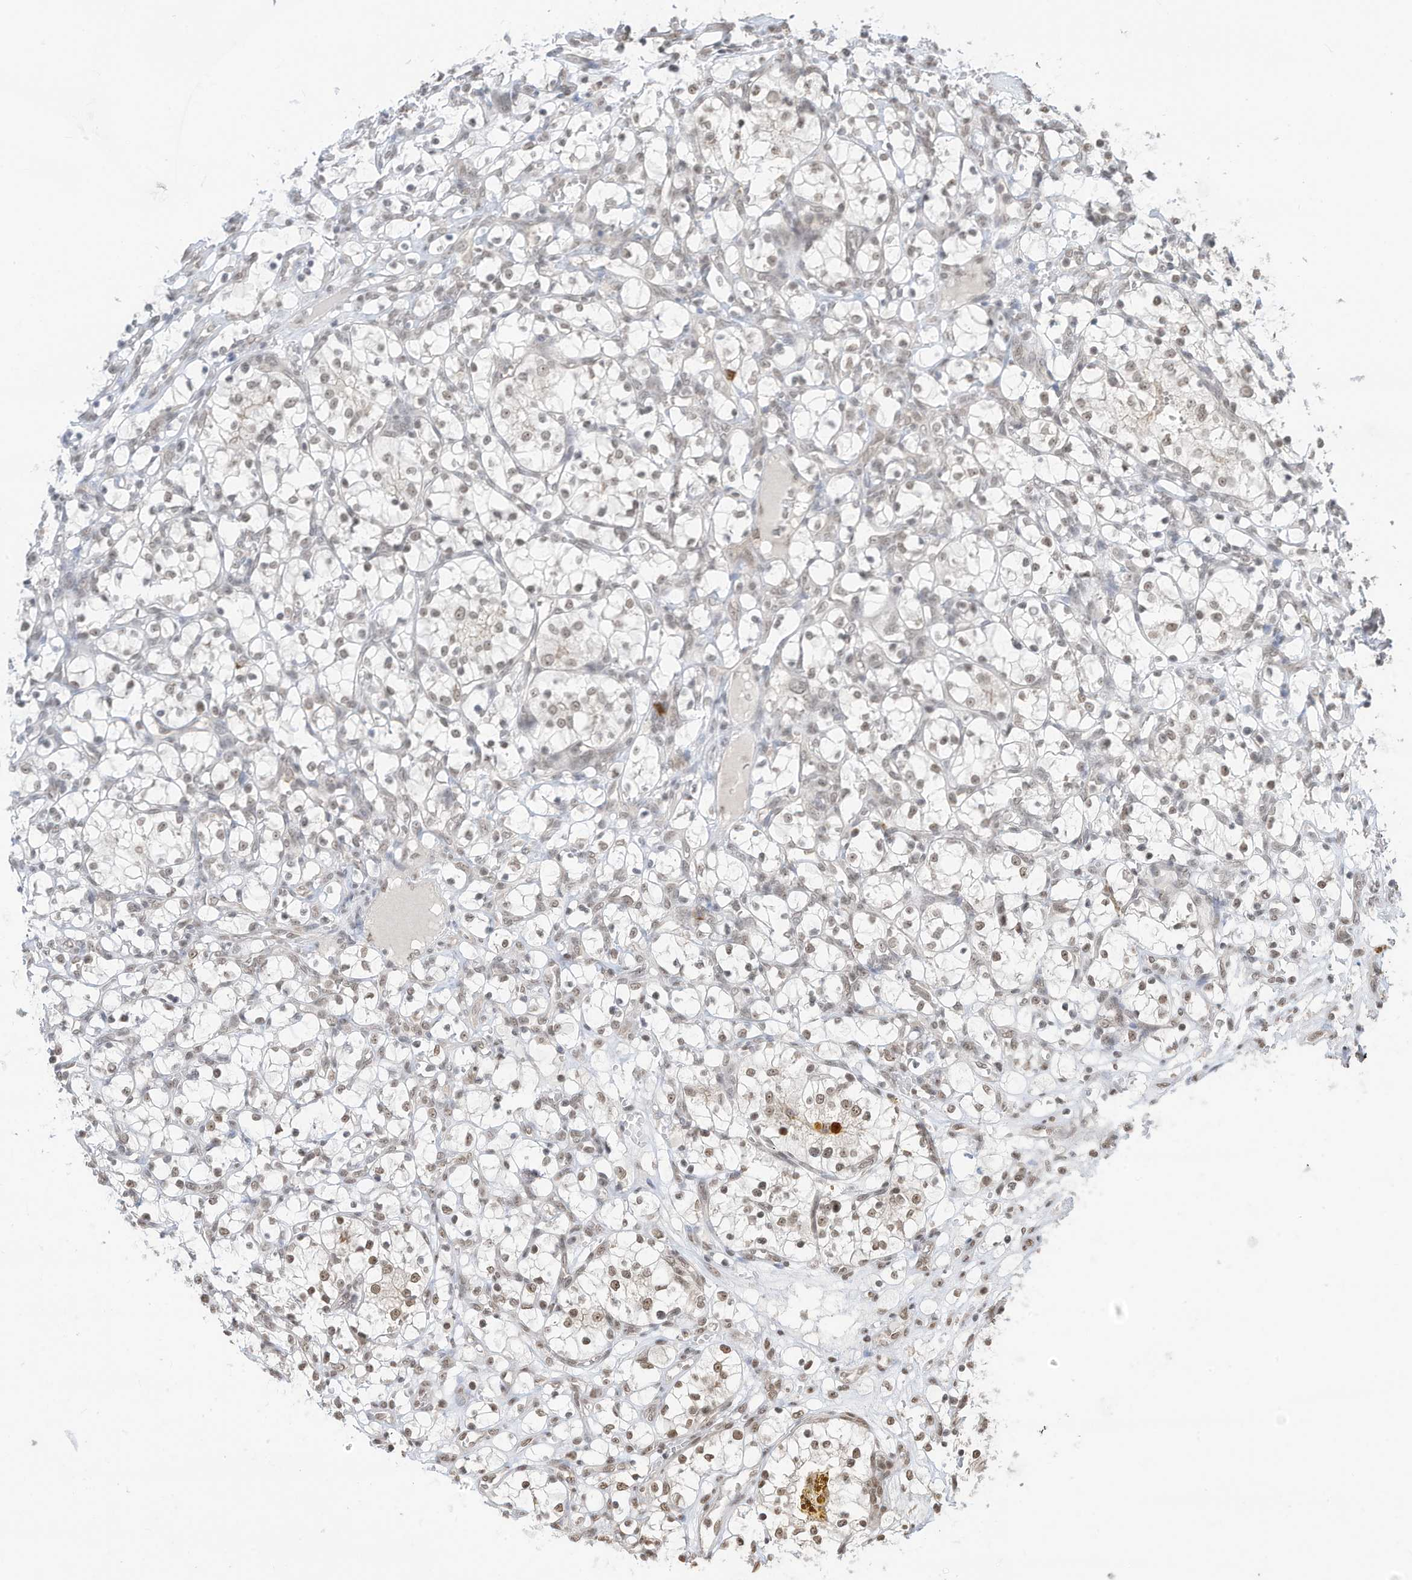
{"staining": {"intensity": "moderate", "quantity": "25%-75%", "location": "nuclear"}, "tissue": "renal cancer", "cell_type": "Tumor cells", "image_type": "cancer", "snomed": [{"axis": "morphology", "description": "Adenocarcinoma, NOS"}, {"axis": "topography", "description": "Kidney"}], "caption": "Immunohistochemistry (IHC) (DAB) staining of renal cancer shows moderate nuclear protein staining in approximately 25%-75% of tumor cells.", "gene": "ZNF195", "patient": {"sex": "female", "age": 69}}